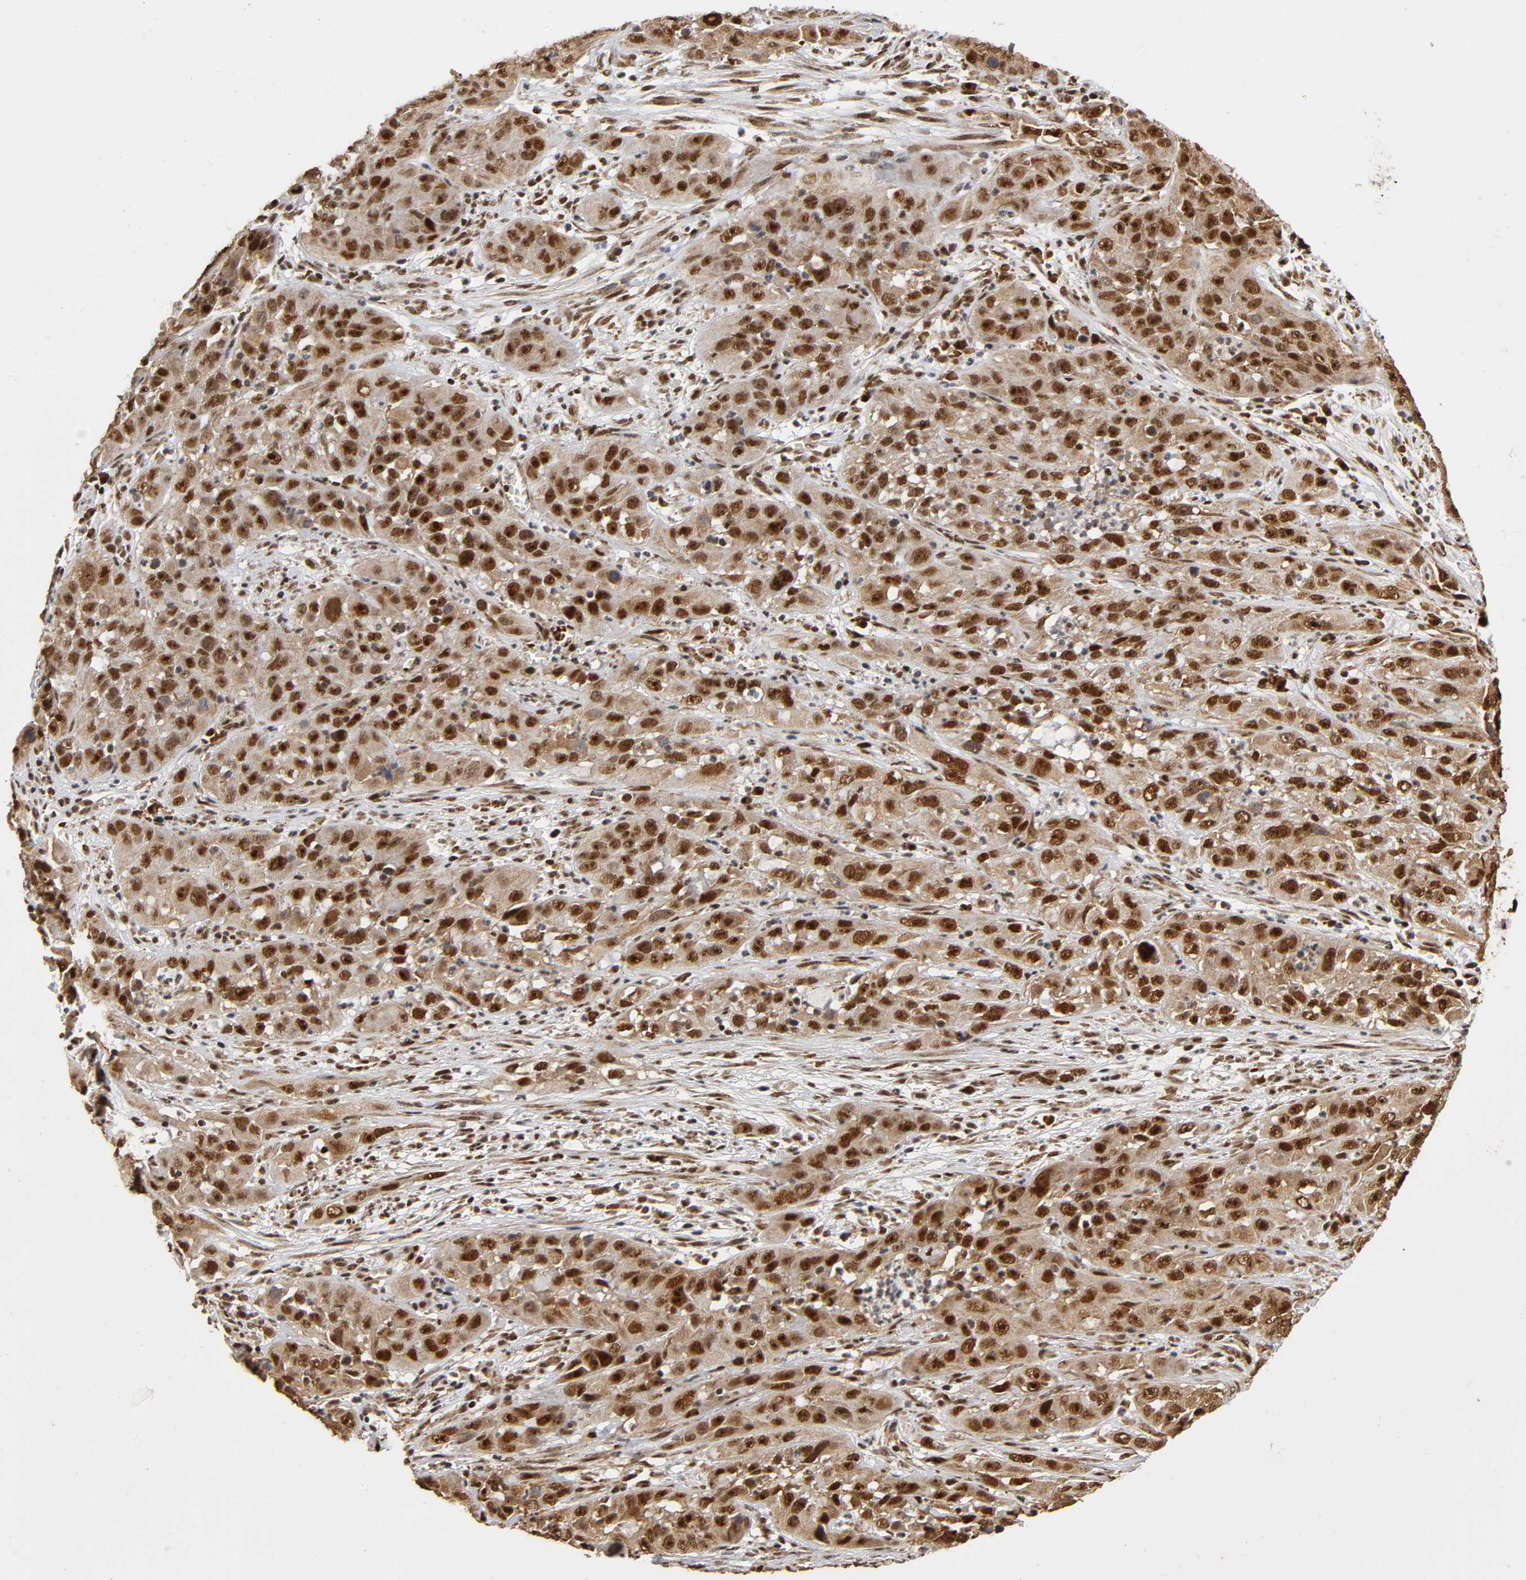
{"staining": {"intensity": "strong", "quantity": ">75%", "location": "cytoplasmic/membranous,nuclear"}, "tissue": "cervical cancer", "cell_type": "Tumor cells", "image_type": "cancer", "snomed": [{"axis": "morphology", "description": "Squamous cell carcinoma, NOS"}, {"axis": "topography", "description": "Cervix"}], "caption": "High-magnification brightfield microscopy of cervical cancer (squamous cell carcinoma) stained with DAB (3,3'-diaminobenzidine) (brown) and counterstained with hematoxylin (blue). tumor cells exhibit strong cytoplasmic/membranous and nuclear expression is seen in approximately>75% of cells. (brown staining indicates protein expression, while blue staining denotes nuclei).", "gene": "RNF122", "patient": {"sex": "female", "age": 32}}